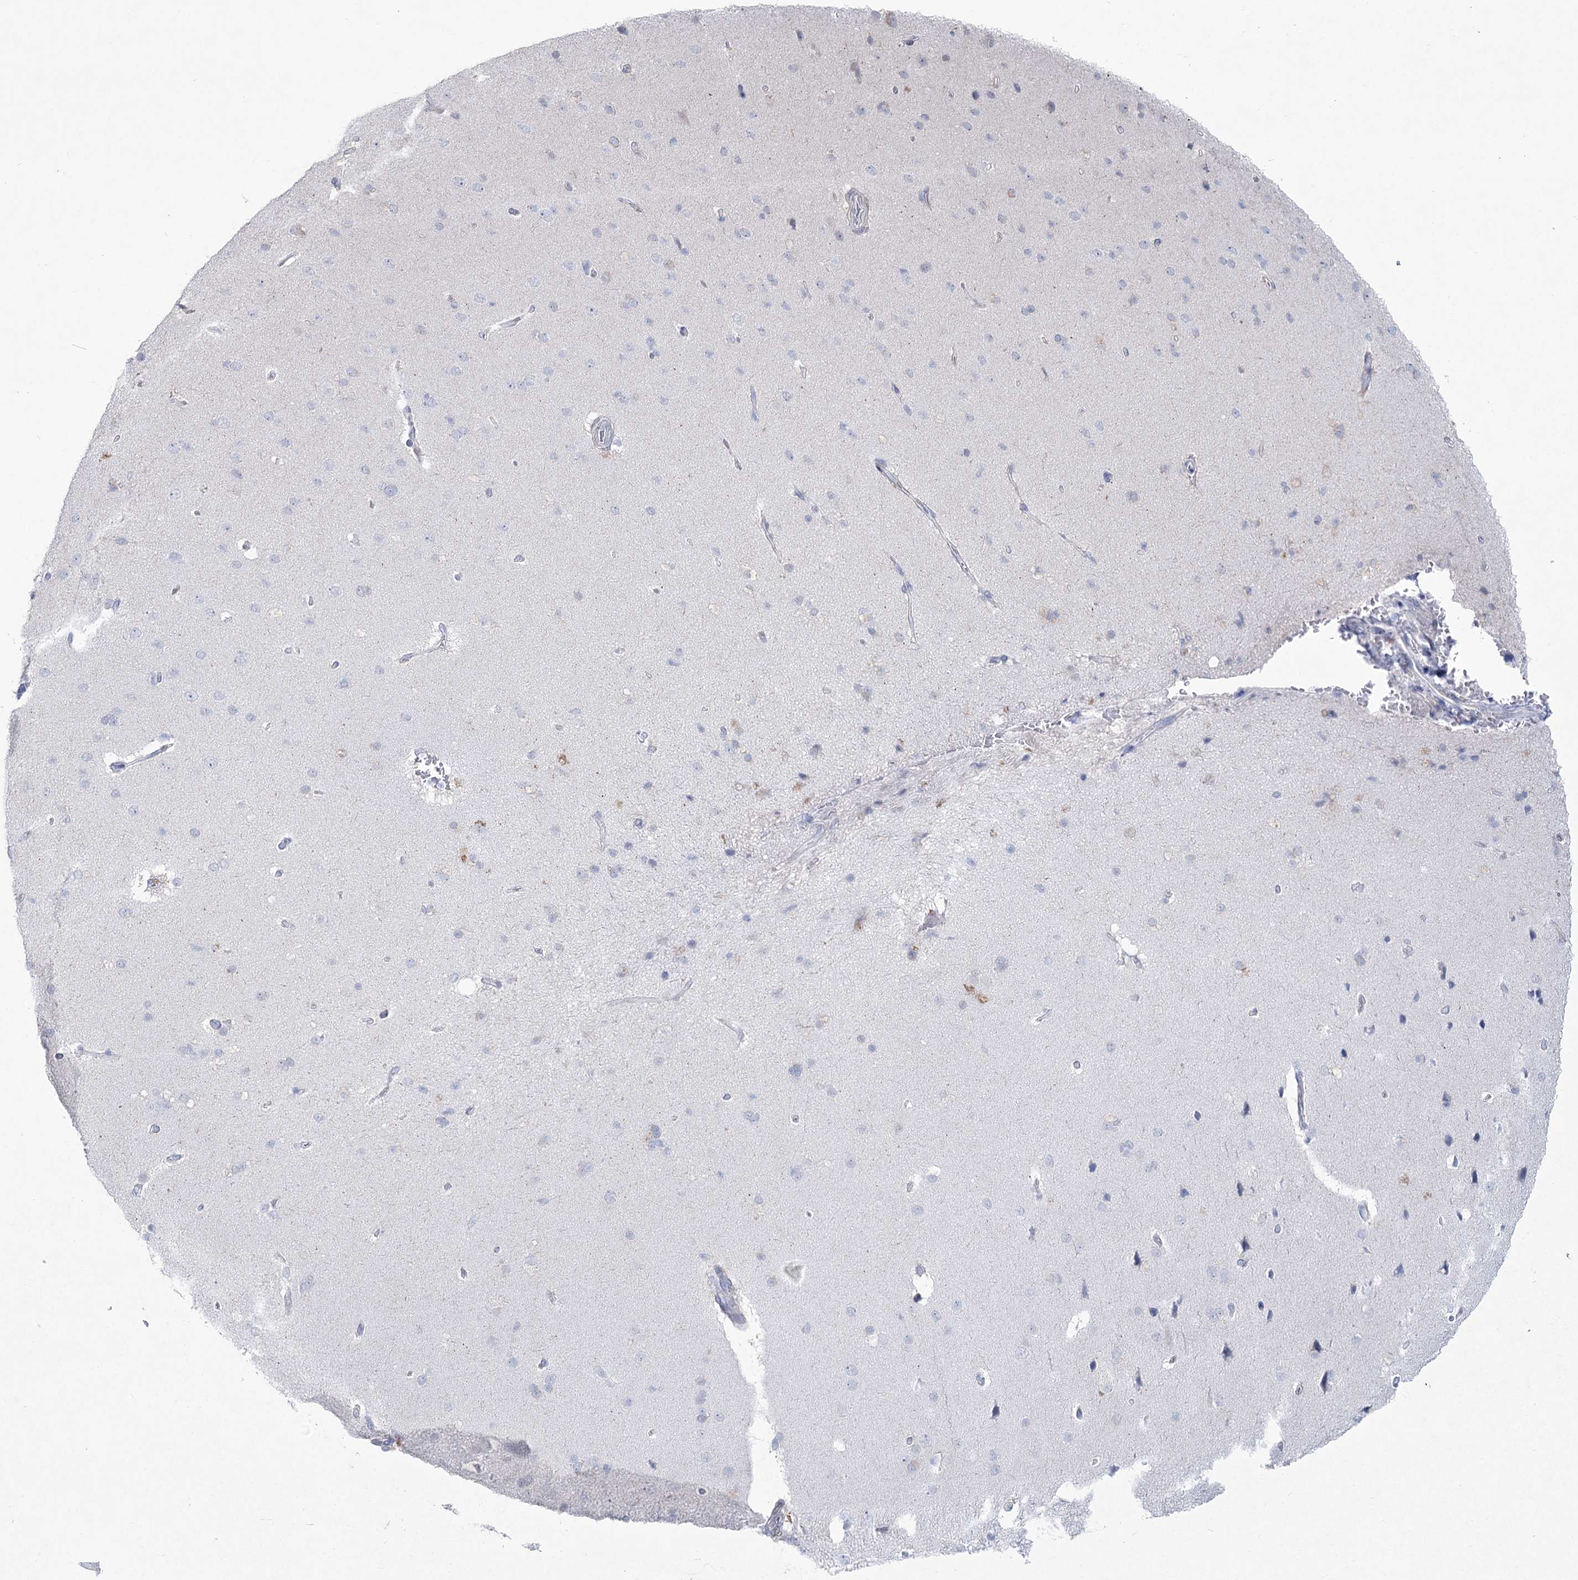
{"staining": {"intensity": "negative", "quantity": "none", "location": "none"}, "tissue": "cerebral cortex", "cell_type": "Endothelial cells", "image_type": "normal", "snomed": [{"axis": "morphology", "description": "Normal tissue, NOS"}, {"axis": "topography", "description": "Cerebral cortex"}], "caption": "High power microscopy photomicrograph of an immunohistochemistry (IHC) histopathology image of unremarkable cerebral cortex, revealing no significant expression in endothelial cells.", "gene": "CCDC88A", "patient": {"sex": "male", "age": 62}}